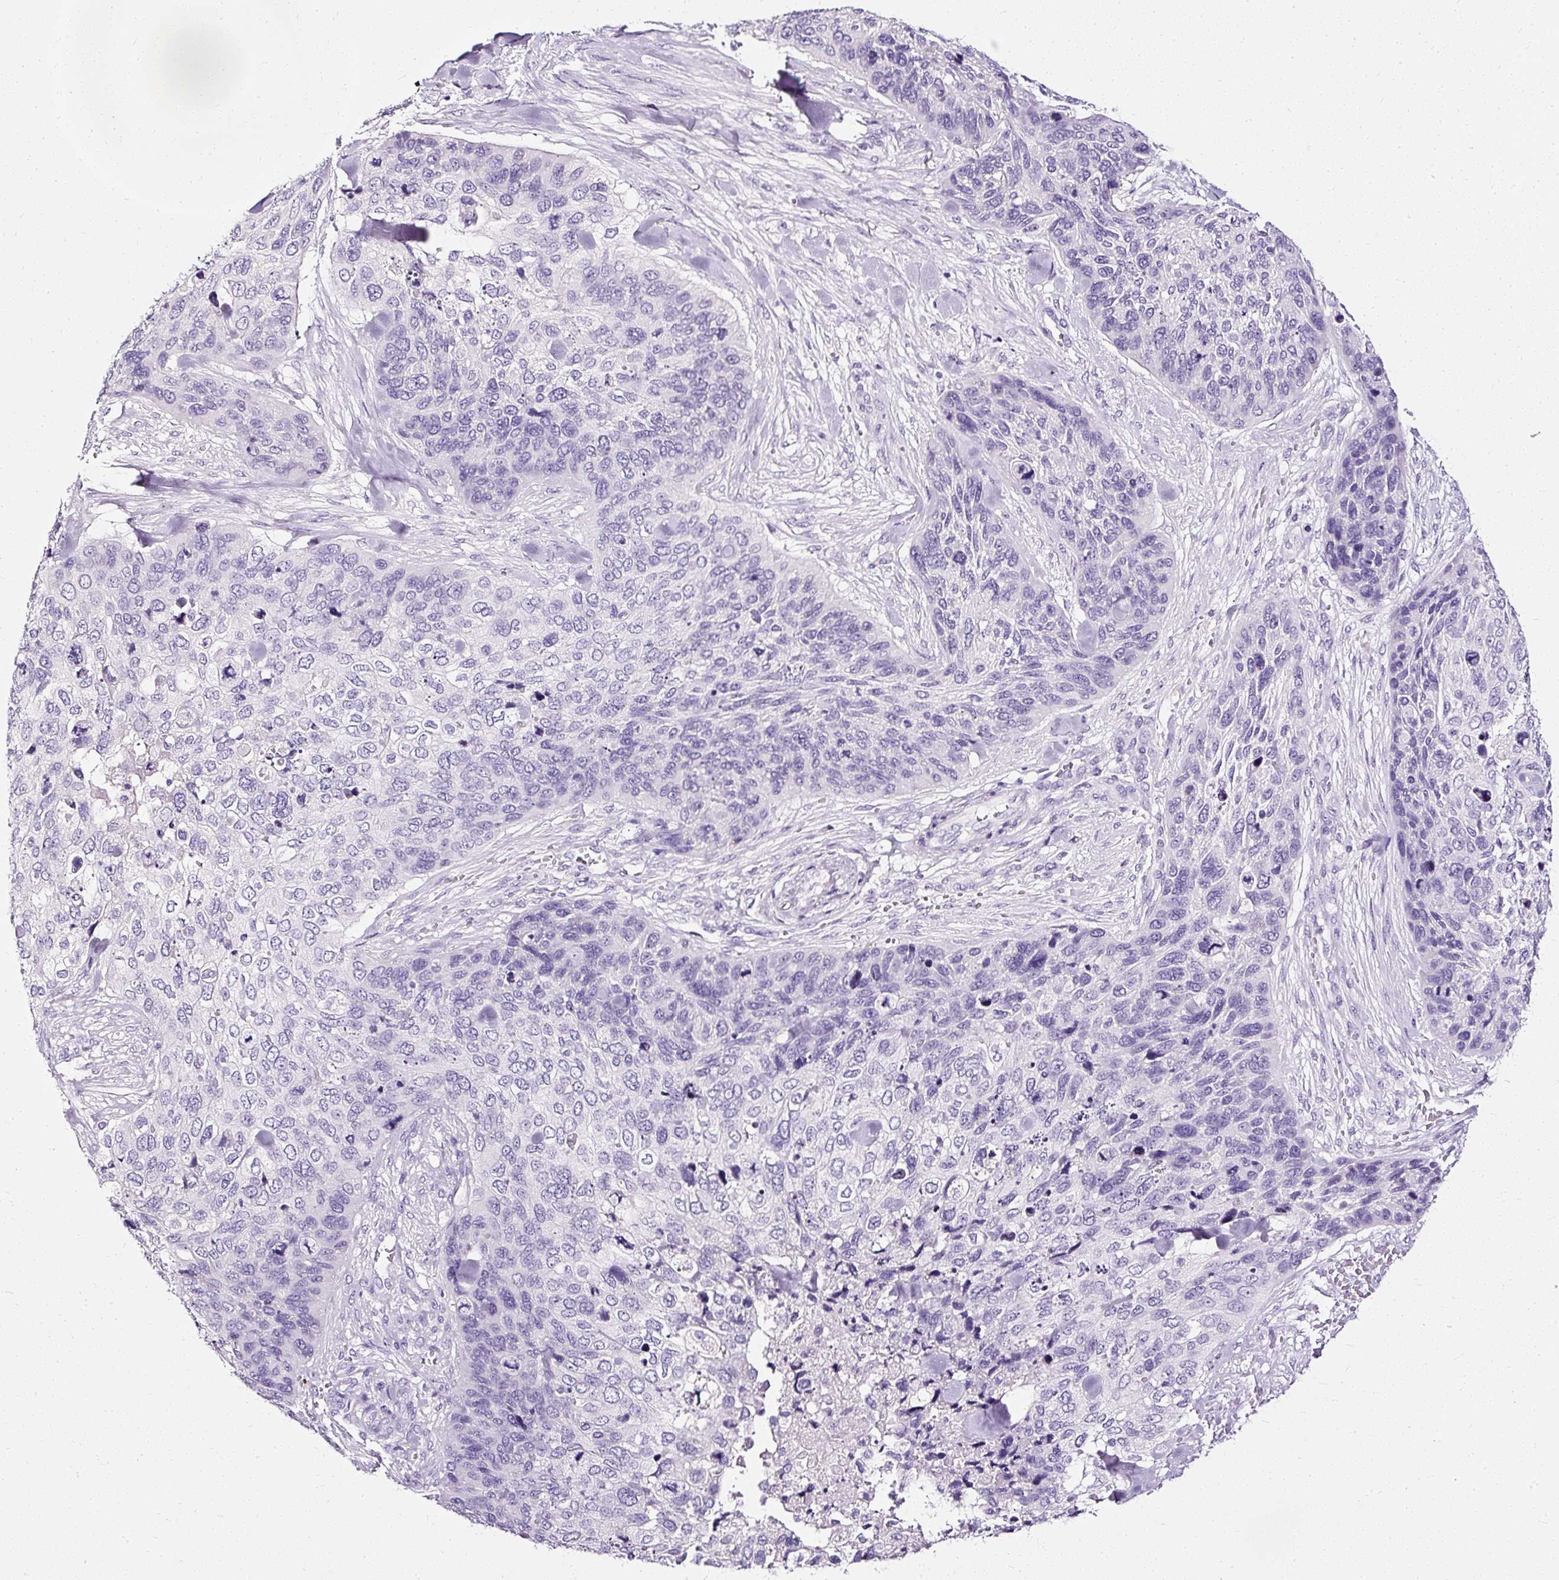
{"staining": {"intensity": "negative", "quantity": "none", "location": "none"}, "tissue": "skin cancer", "cell_type": "Tumor cells", "image_type": "cancer", "snomed": [{"axis": "morphology", "description": "Basal cell carcinoma"}, {"axis": "topography", "description": "Skin"}], "caption": "This is an IHC micrograph of human skin cancer. There is no positivity in tumor cells.", "gene": "ATP2A1", "patient": {"sex": "female", "age": 74}}